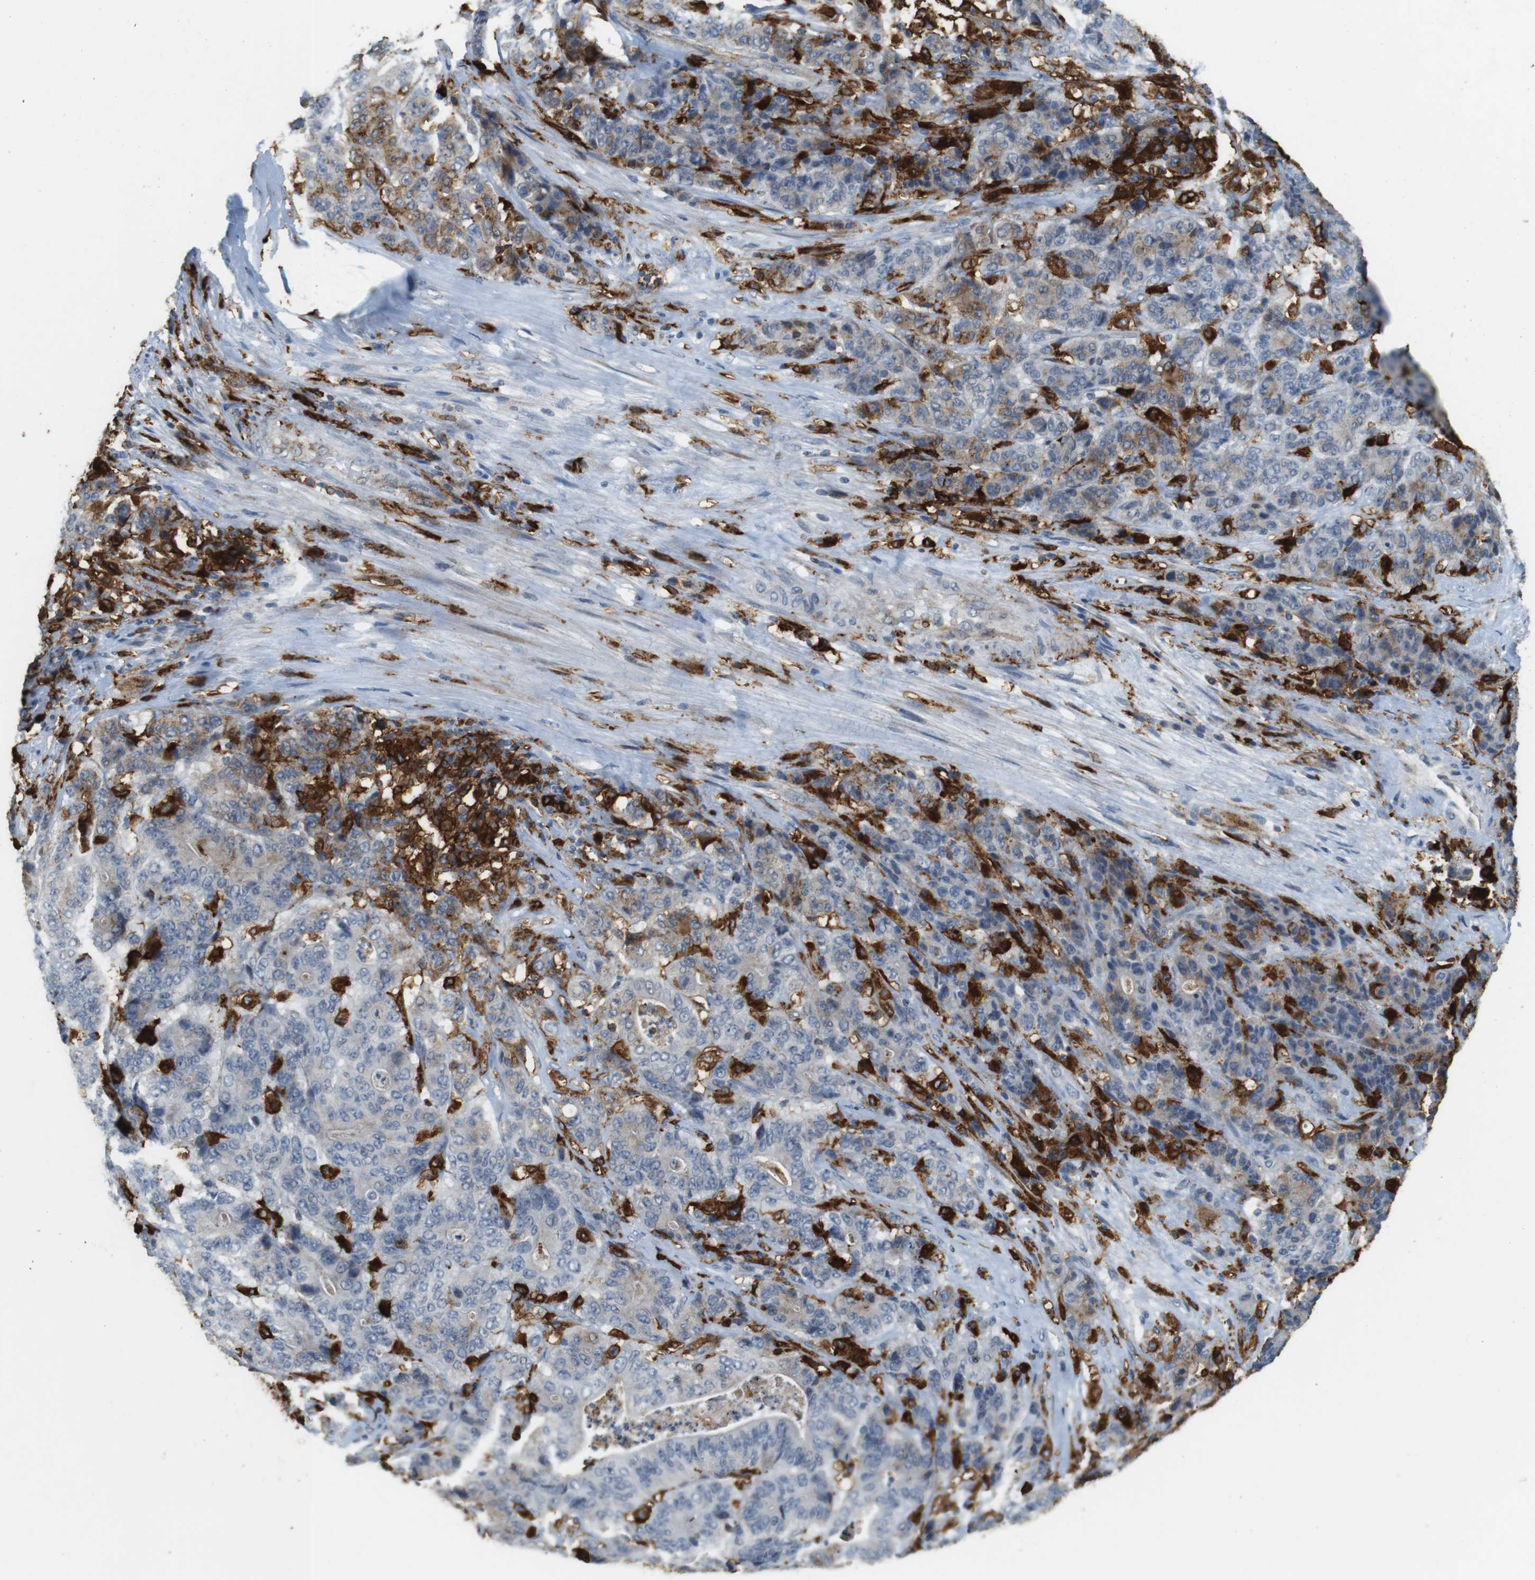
{"staining": {"intensity": "negative", "quantity": "none", "location": "none"}, "tissue": "stomach cancer", "cell_type": "Tumor cells", "image_type": "cancer", "snomed": [{"axis": "morphology", "description": "Adenocarcinoma, NOS"}, {"axis": "topography", "description": "Stomach"}], "caption": "High magnification brightfield microscopy of stomach cancer stained with DAB (brown) and counterstained with hematoxylin (blue): tumor cells show no significant expression.", "gene": "HLA-DRA", "patient": {"sex": "female", "age": 73}}